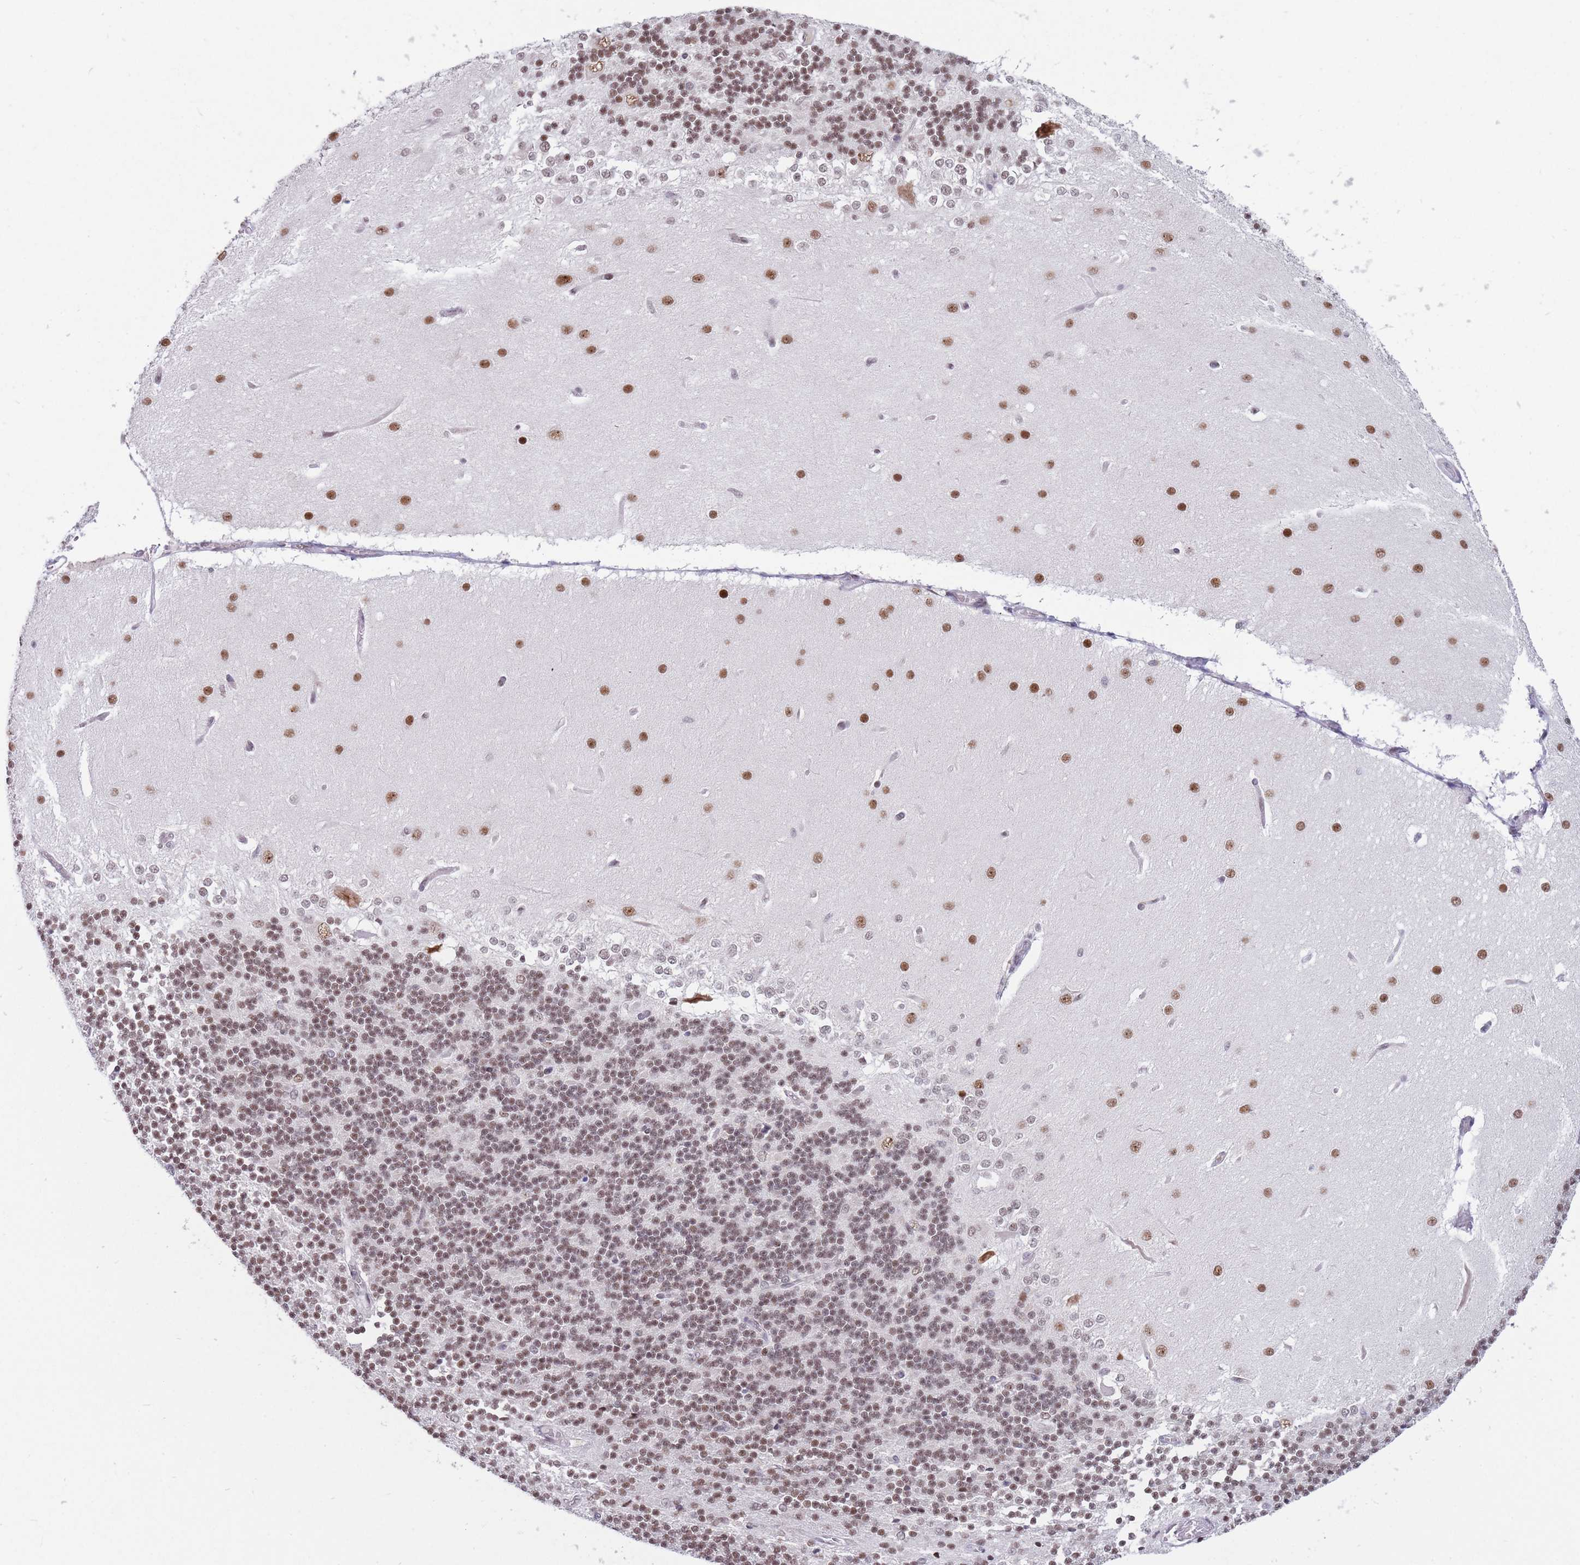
{"staining": {"intensity": "moderate", "quantity": ">75%", "location": "nuclear"}, "tissue": "cerebellum", "cell_type": "Cells in granular layer", "image_type": "normal", "snomed": [{"axis": "morphology", "description": "Normal tissue, NOS"}, {"axis": "topography", "description": "Cerebellum"}], "caption": "Cerebellum stained for a protein (brown) exhibits moderate nuclear positive staining in about >75% of cells in granular layer.", "gene": "TARBP2", "patient": {"sex": "female", "age": 29}}